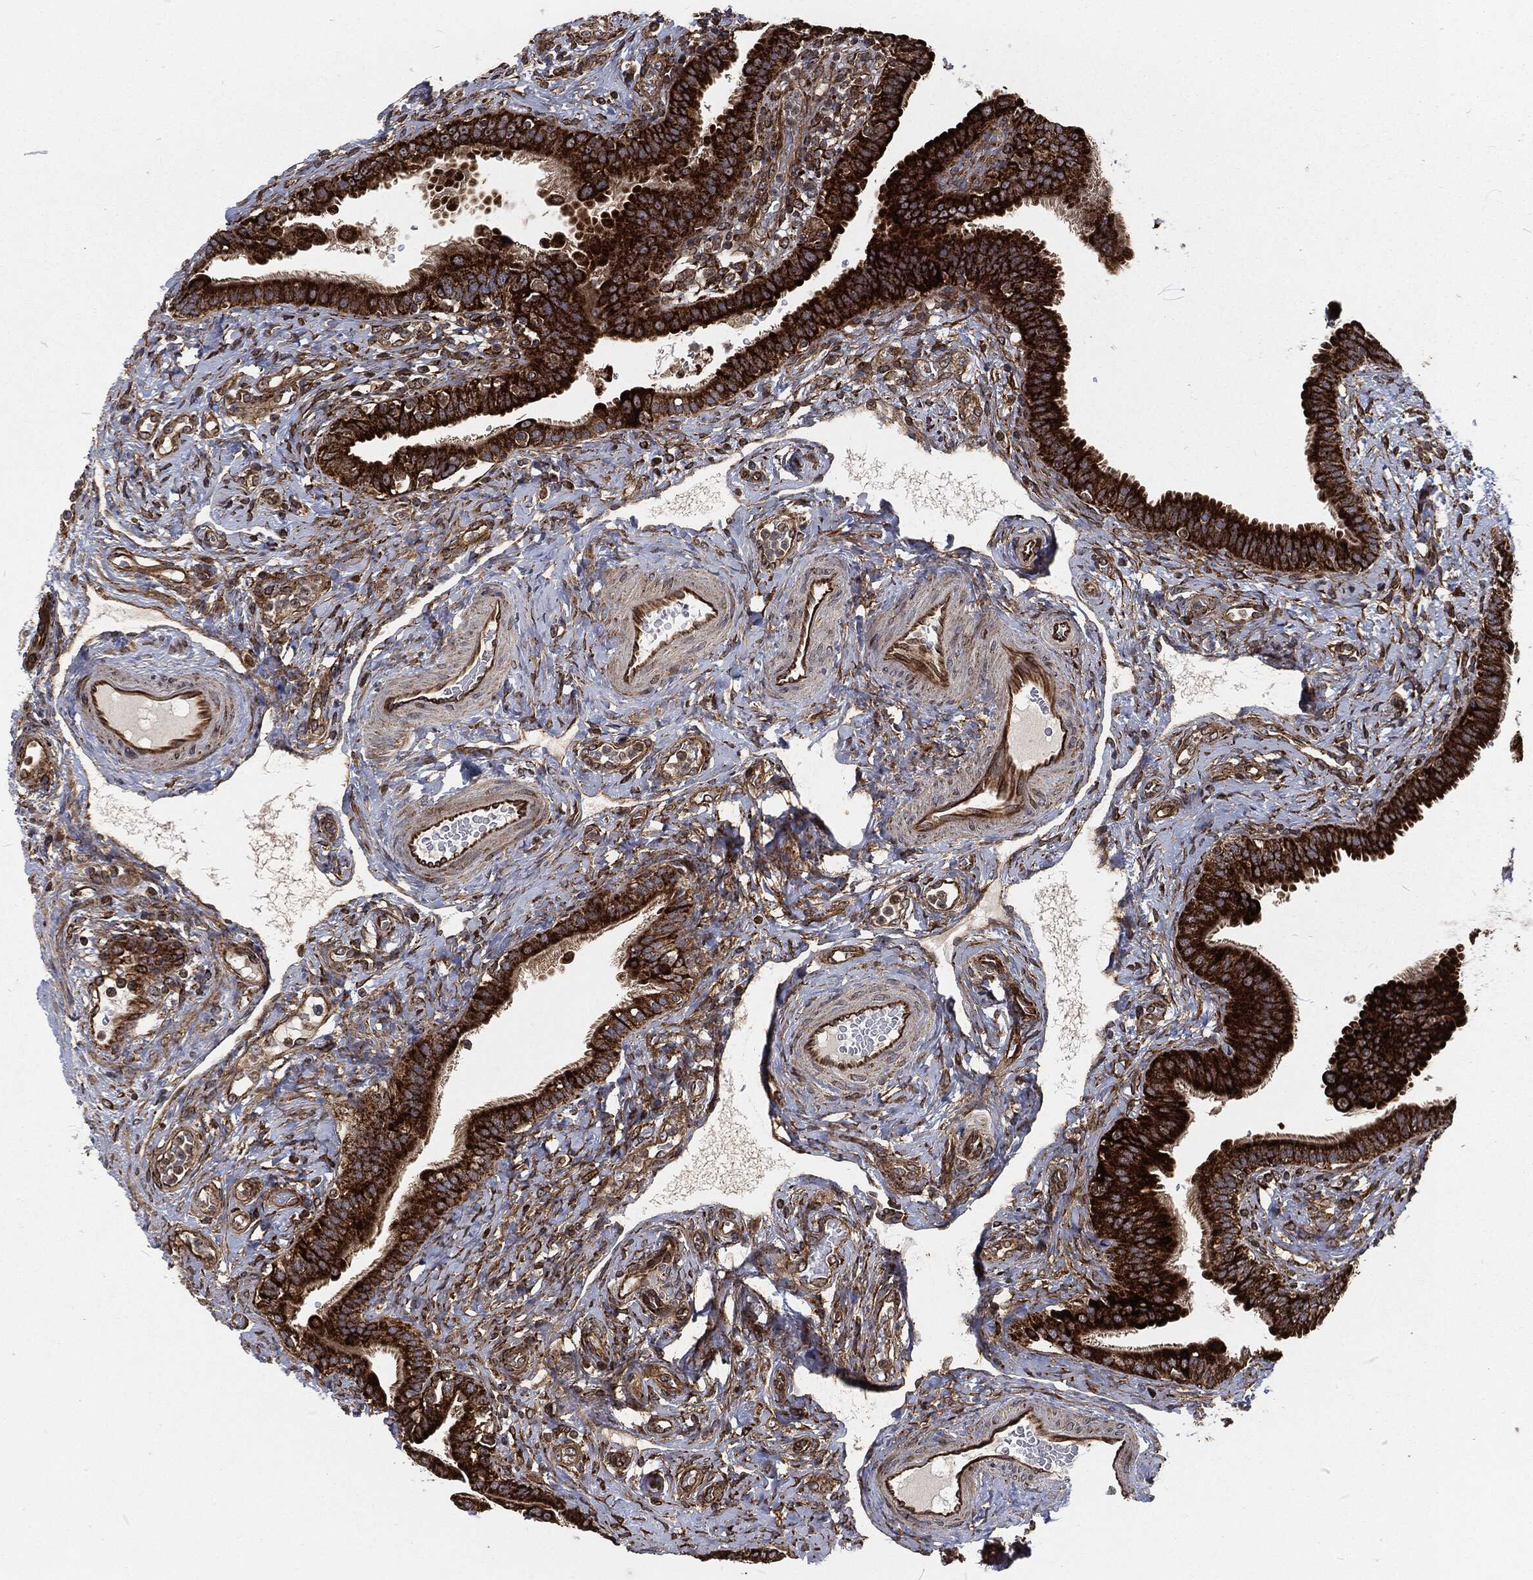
{"staining": {"intensity": "strong", "quantity": ">75%", "location": "cytoplasmic/membranous"}, "tissue": "fallopian tube", "cell_type": "Glandular cells", "image_type": "normal", "snomed": [{"axis": "morphology", "description": "Normal tissue, NOS"}, {"axis": "topography", "description": "Fallopian tube"}], "caption": "DAB immunohistochemical staining of normal human fallopian tube demonstrates strong cytoplasmic/membranous protein positivity in approximately >75% of glandular cells. (IHC, brightfield microscopy, high magnification).", "gene": "RFTN1", "patient": {"sex": "female", "age": 41}}